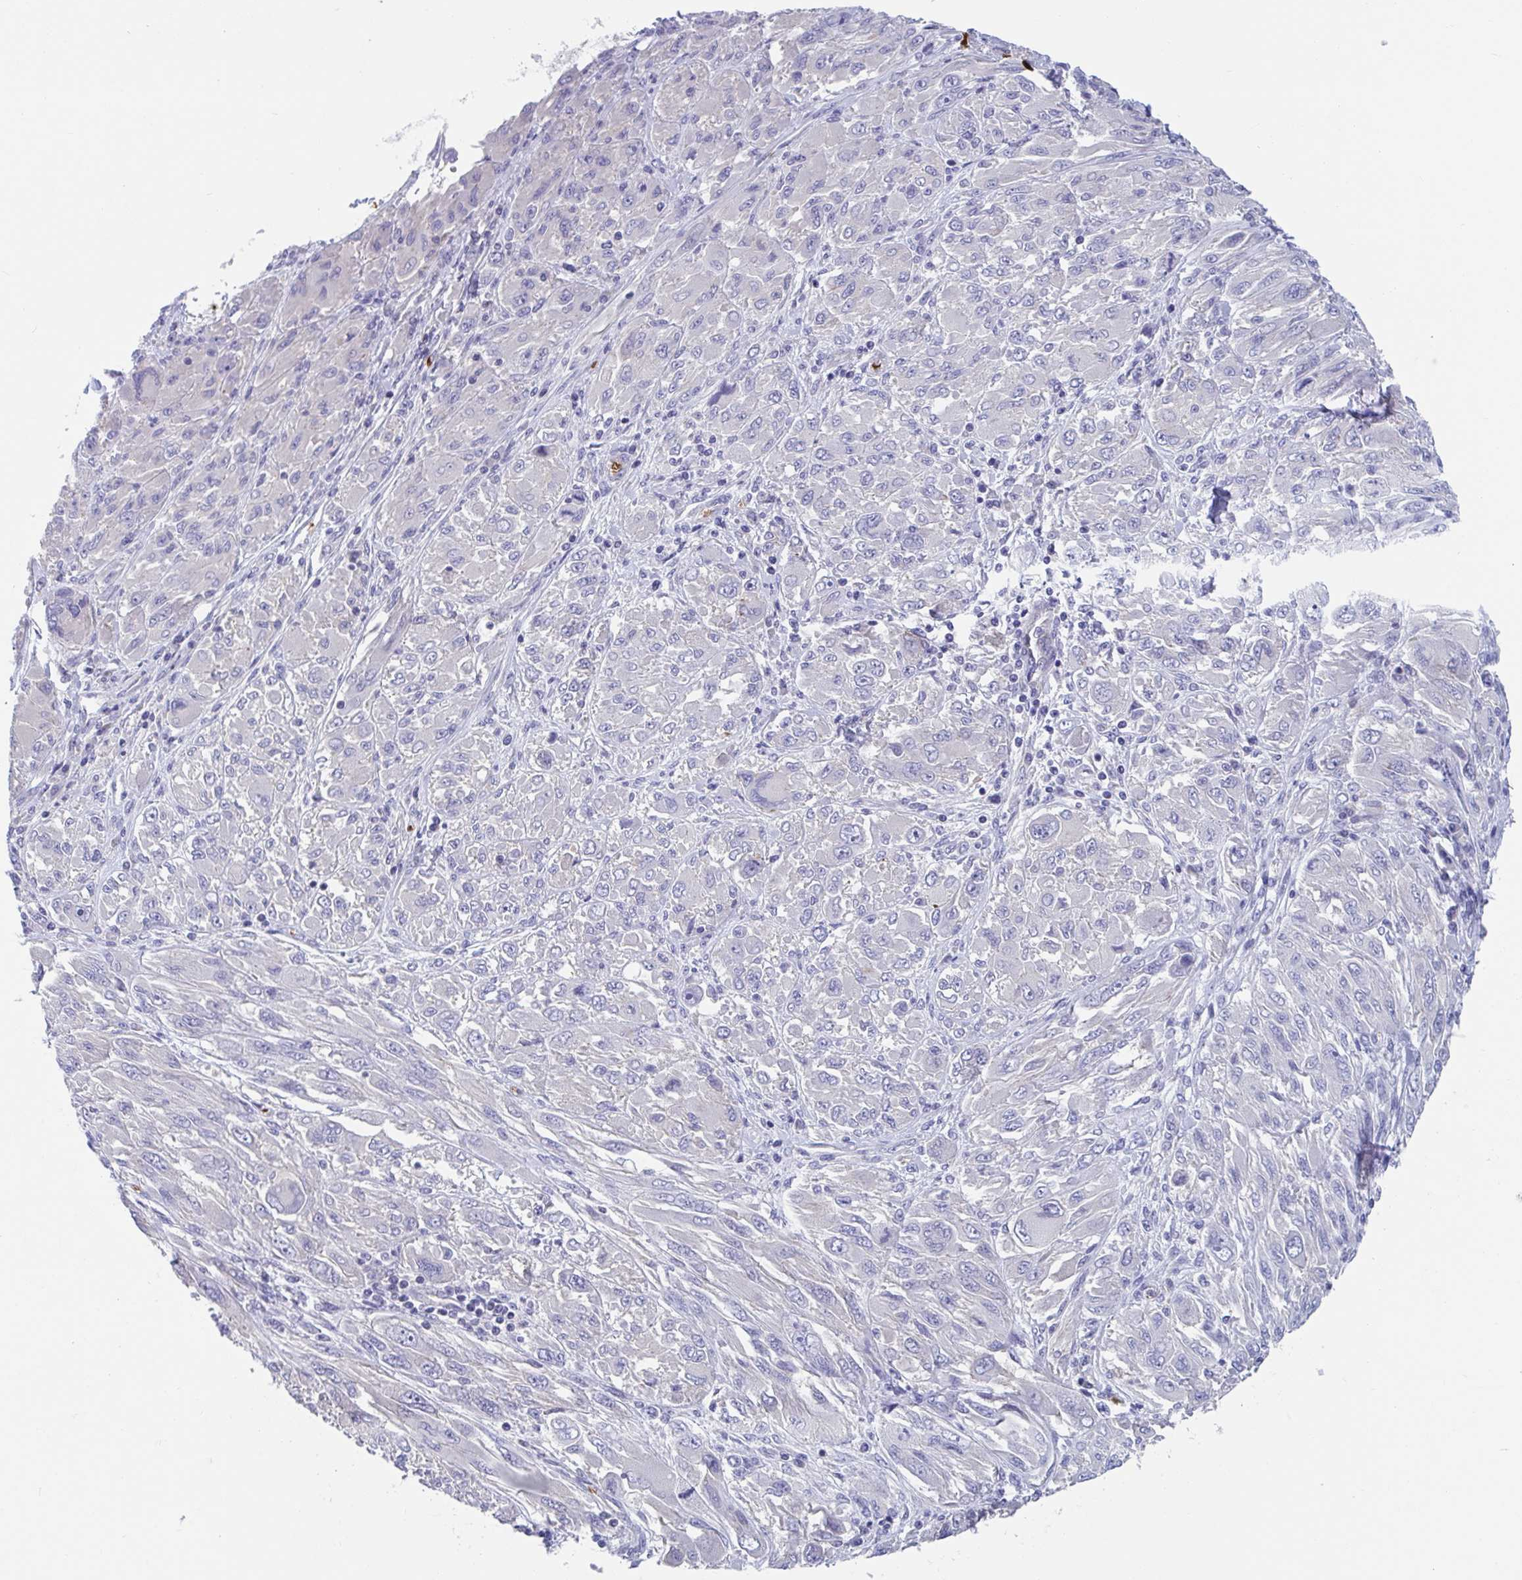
{"staining": {"intensity": "negative", "quantity": "none", "location": "none"}, "tissue": "melanoma", "cell_type": "Tumor cells", "image_type": "cancer", "snomed": [{"axis": "morphology", "description": "Malignant melanoma, NOS"}, {"axis": "topography", "description": "Skin"}], "caption": "Melanoma was stained to show a protein in brown. There is no significant positivity in tumor cells. Nuclei are stained in blue.", "gene": "TTC30B", "patient": {"sex": "female", "age": 91}}